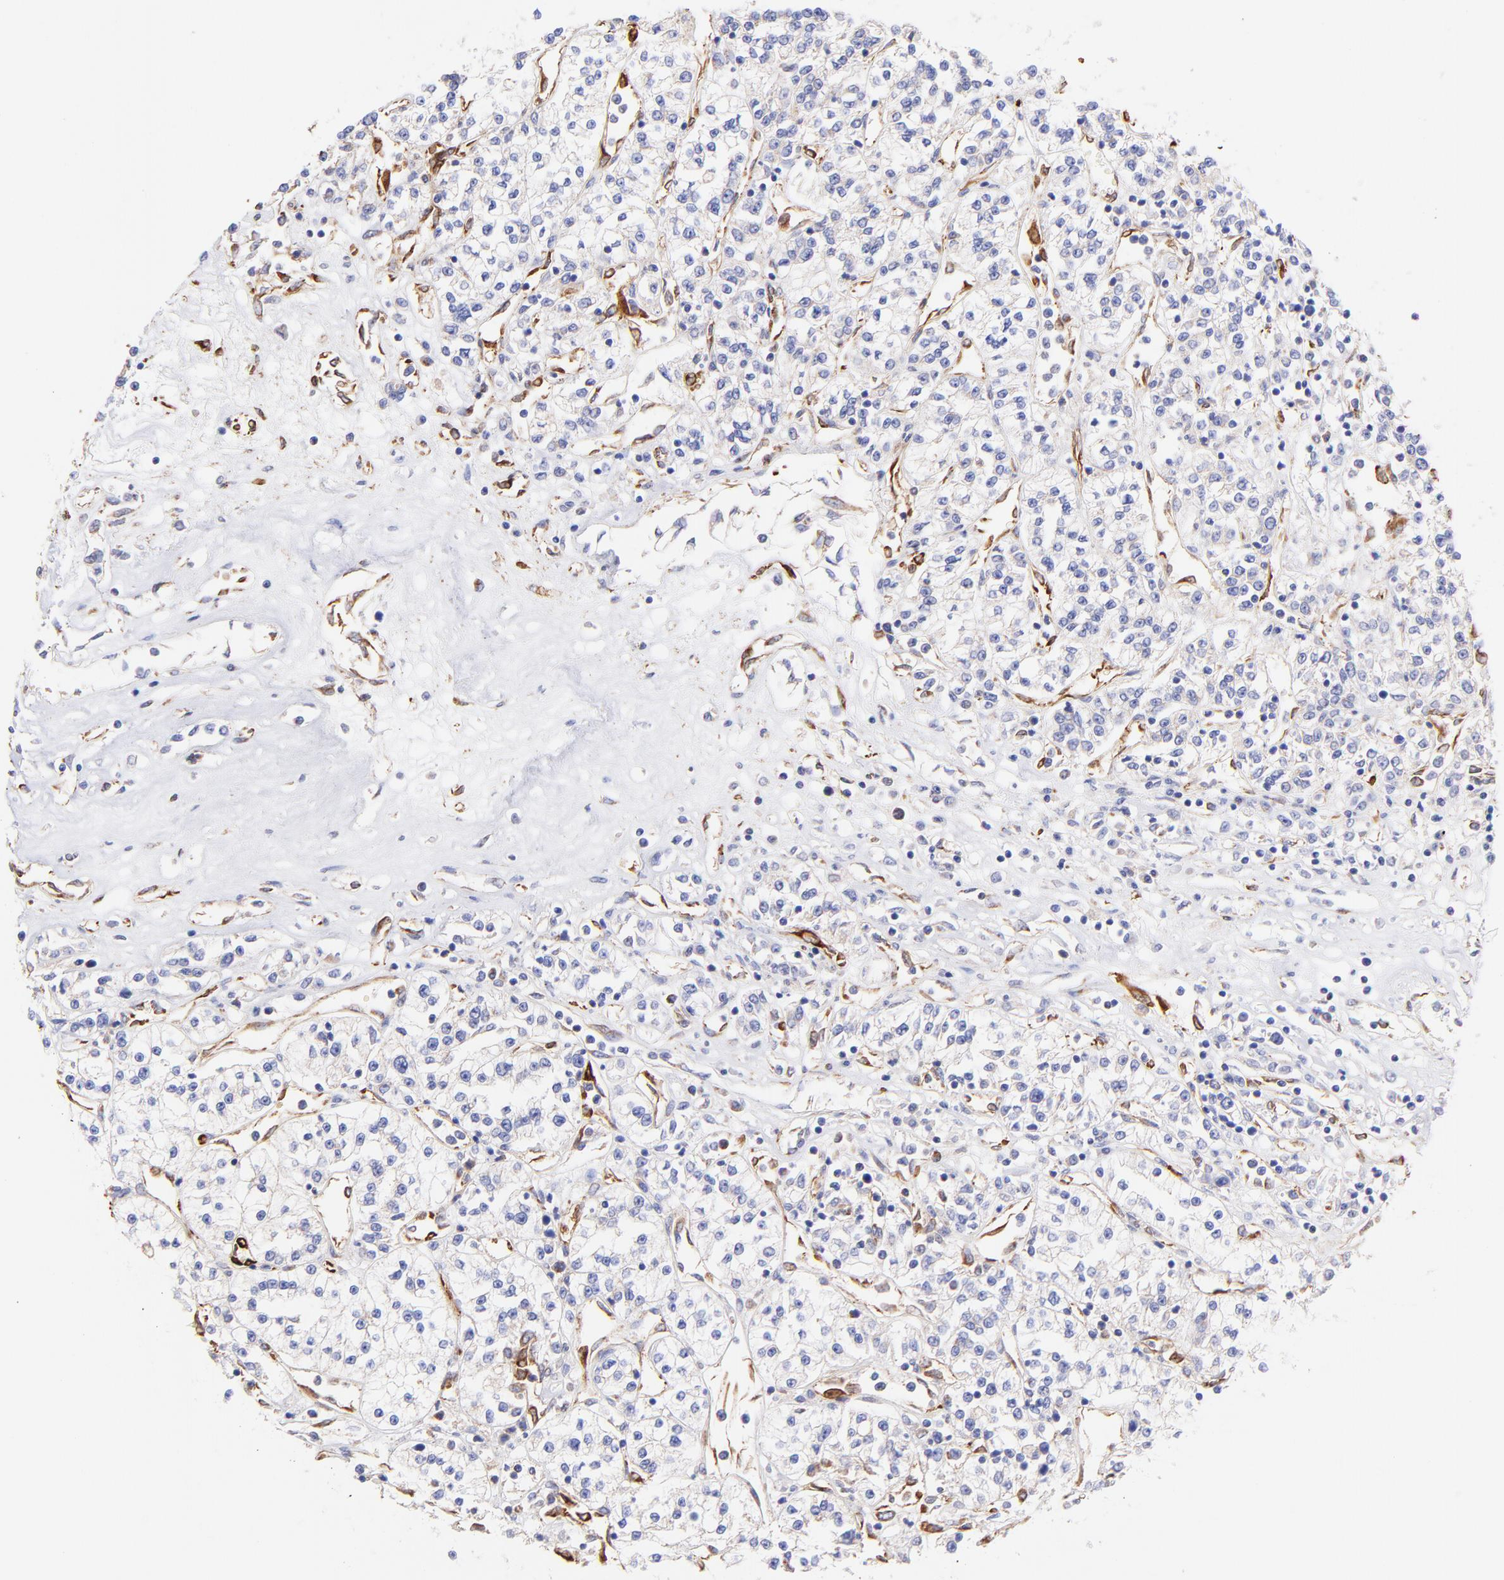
{"staining": {"intensity": "negative", "quantity": "none", "location": "none"}, "tissue": "renal cancer", "cell_type": "Tumor cells", "image_type": "cancer", "snomed": [{"axis": "morphology", "description": "Adenocarcinoma, NOS"}, {"axis": "topography", "description": "Kidney"}], "caption": "Tumor cells are negative for protein expression in human renal cancer.", "gene": "SPARC", "patient": {"sex": "female", "age": 76}}